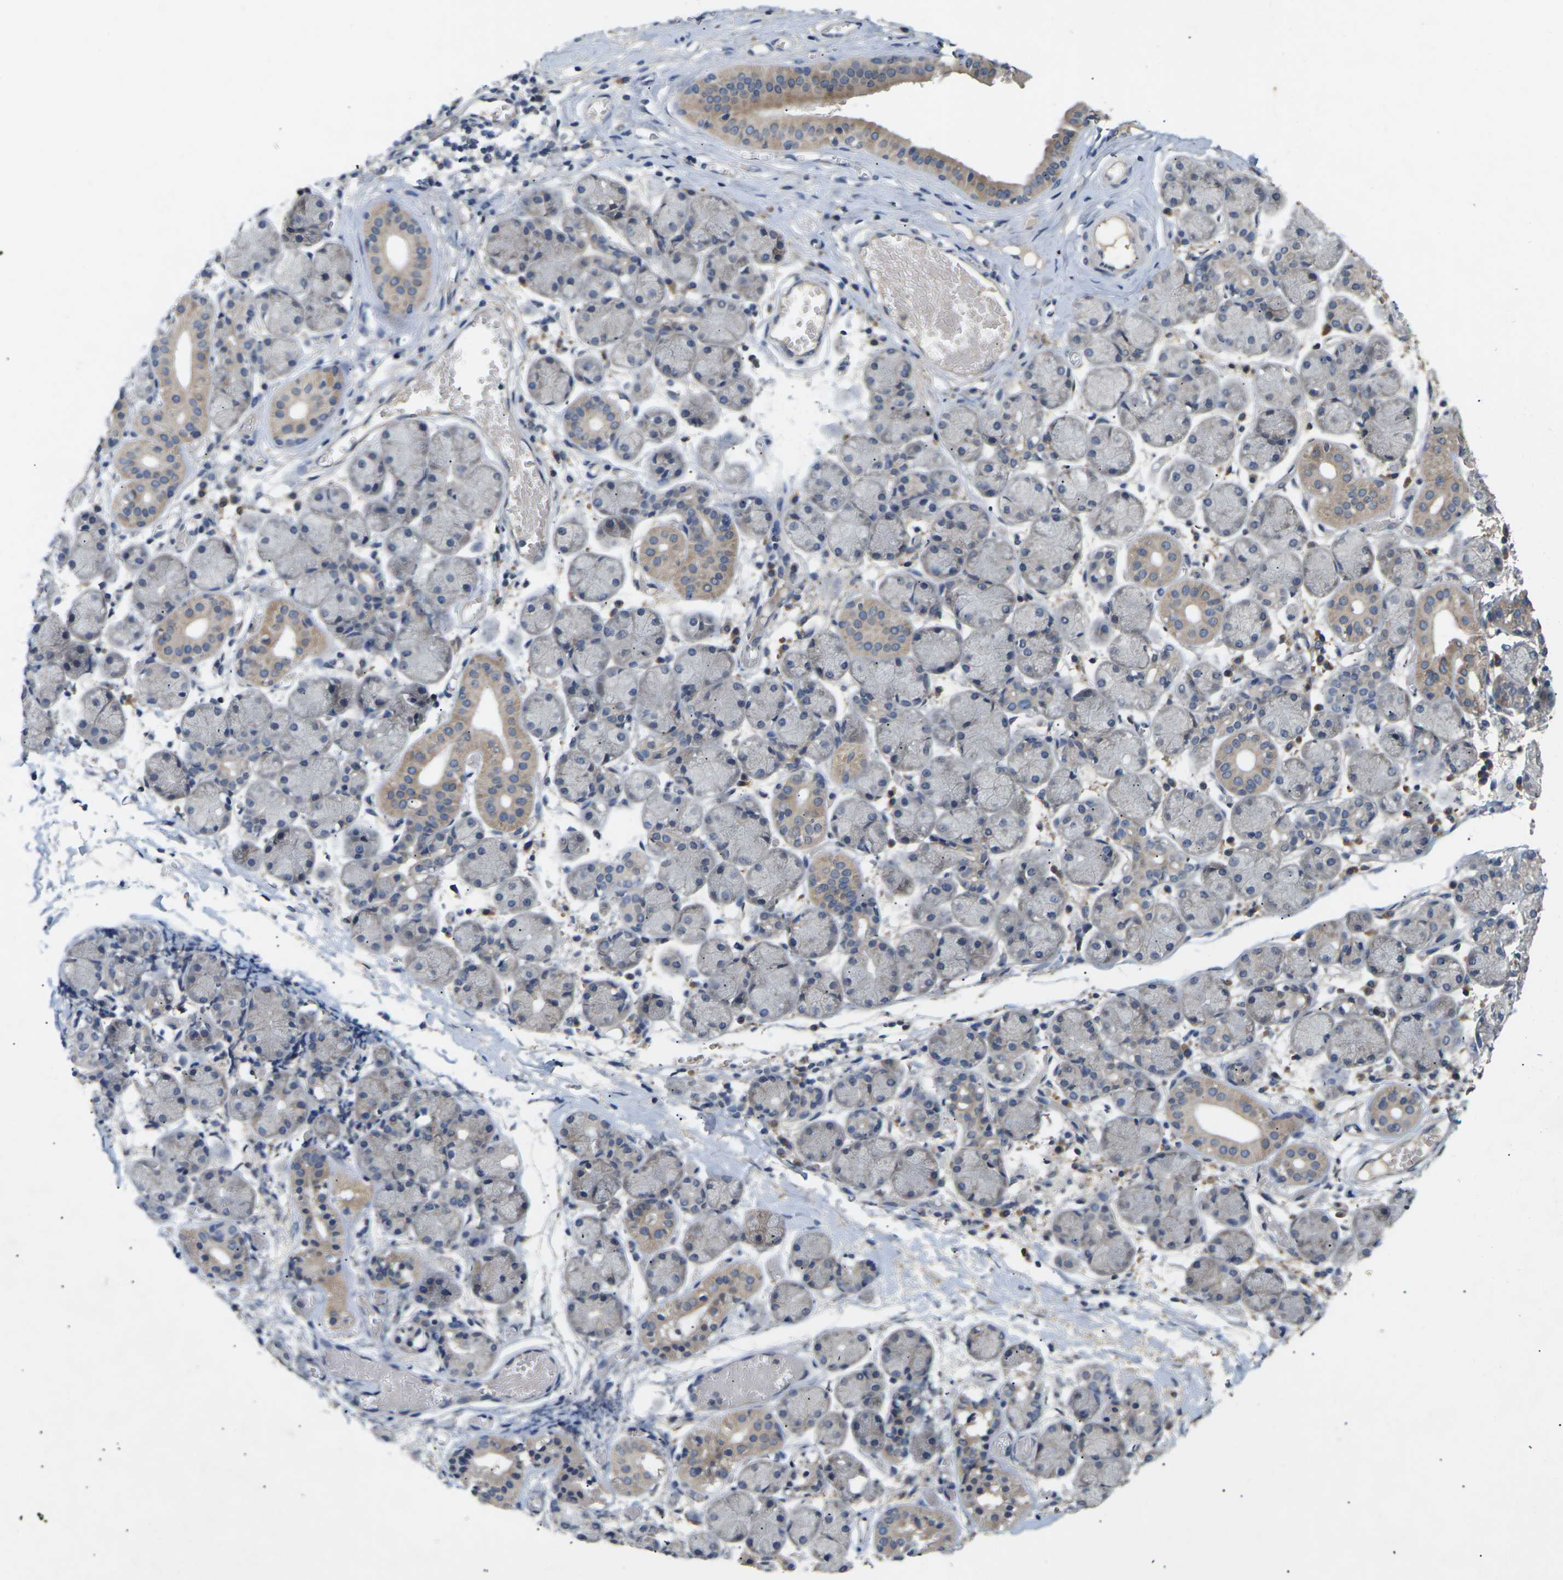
{"staining": {"intensity": "weak", "quantity": "<25%", "location": "cytoplasmic/membranous"}, "tissue": "salivary gland", "cell_type": "Glandular cells", "image_type": "normal", "snomed": [{"axis": "morphology", "description": "Normal tissue, NOS"}, {"axis": "topography", "description": "Salivary gland"}], "caption": "The histopathology image displays no staining of glandular cells in normal salivary gland. (Brightfield microscopy of DAB (3,3'-diaminobenzidine) immunohistochemistry at high magnification).", "gene": "SLC2A2", "patient": {"sex": "female", "age": 24}}